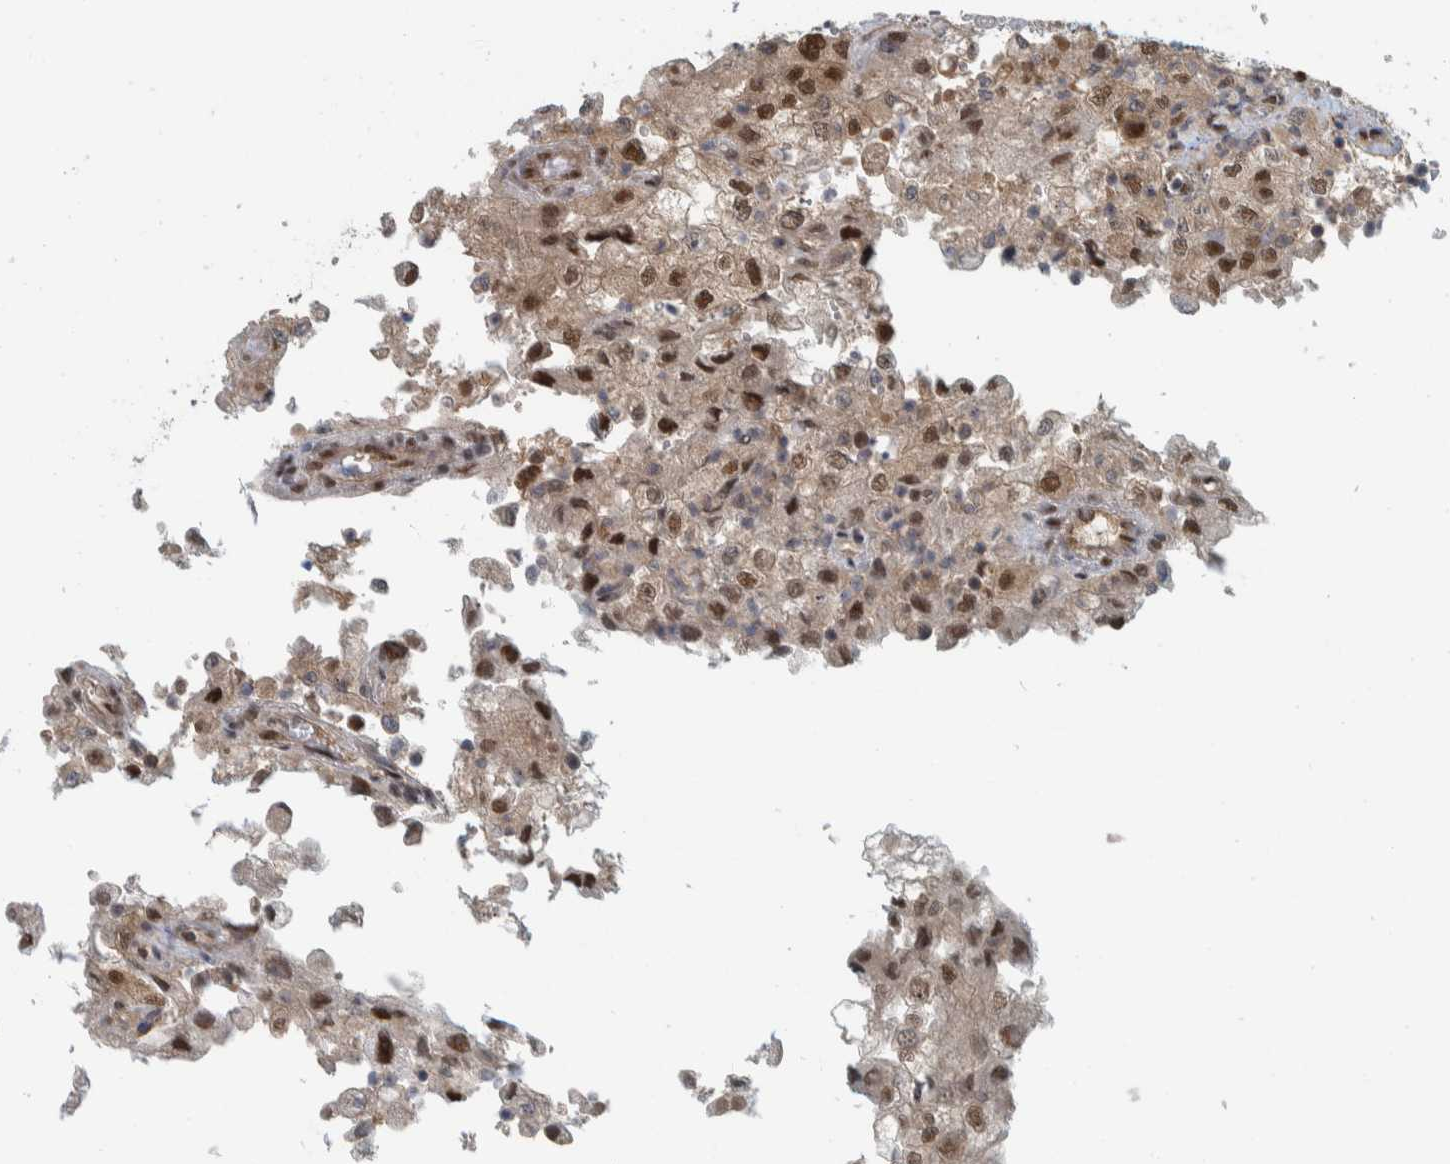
{"staining": {"intensity": "moderate", "quantity": "25%-75%", "location": "nuclear"}, "tissue": "renal cancer", "cell_type": "Tumor cells", "image_type": "cancer", "snomed": [{"axis": "morphology", "description": "Adenocarcinoma, NOS"}, {"axis": "topography", "description": "Kidney"}], "caption": "Moderate nuclear positivity is identified in about 25%-75% of tumor cells in renal cancer (adenocarcinoma). The protein of interest is shown in brown color, while the nuclei are stained blue.", "gene": "COPS3", "patient": {"sex": "female", "age": 54}}